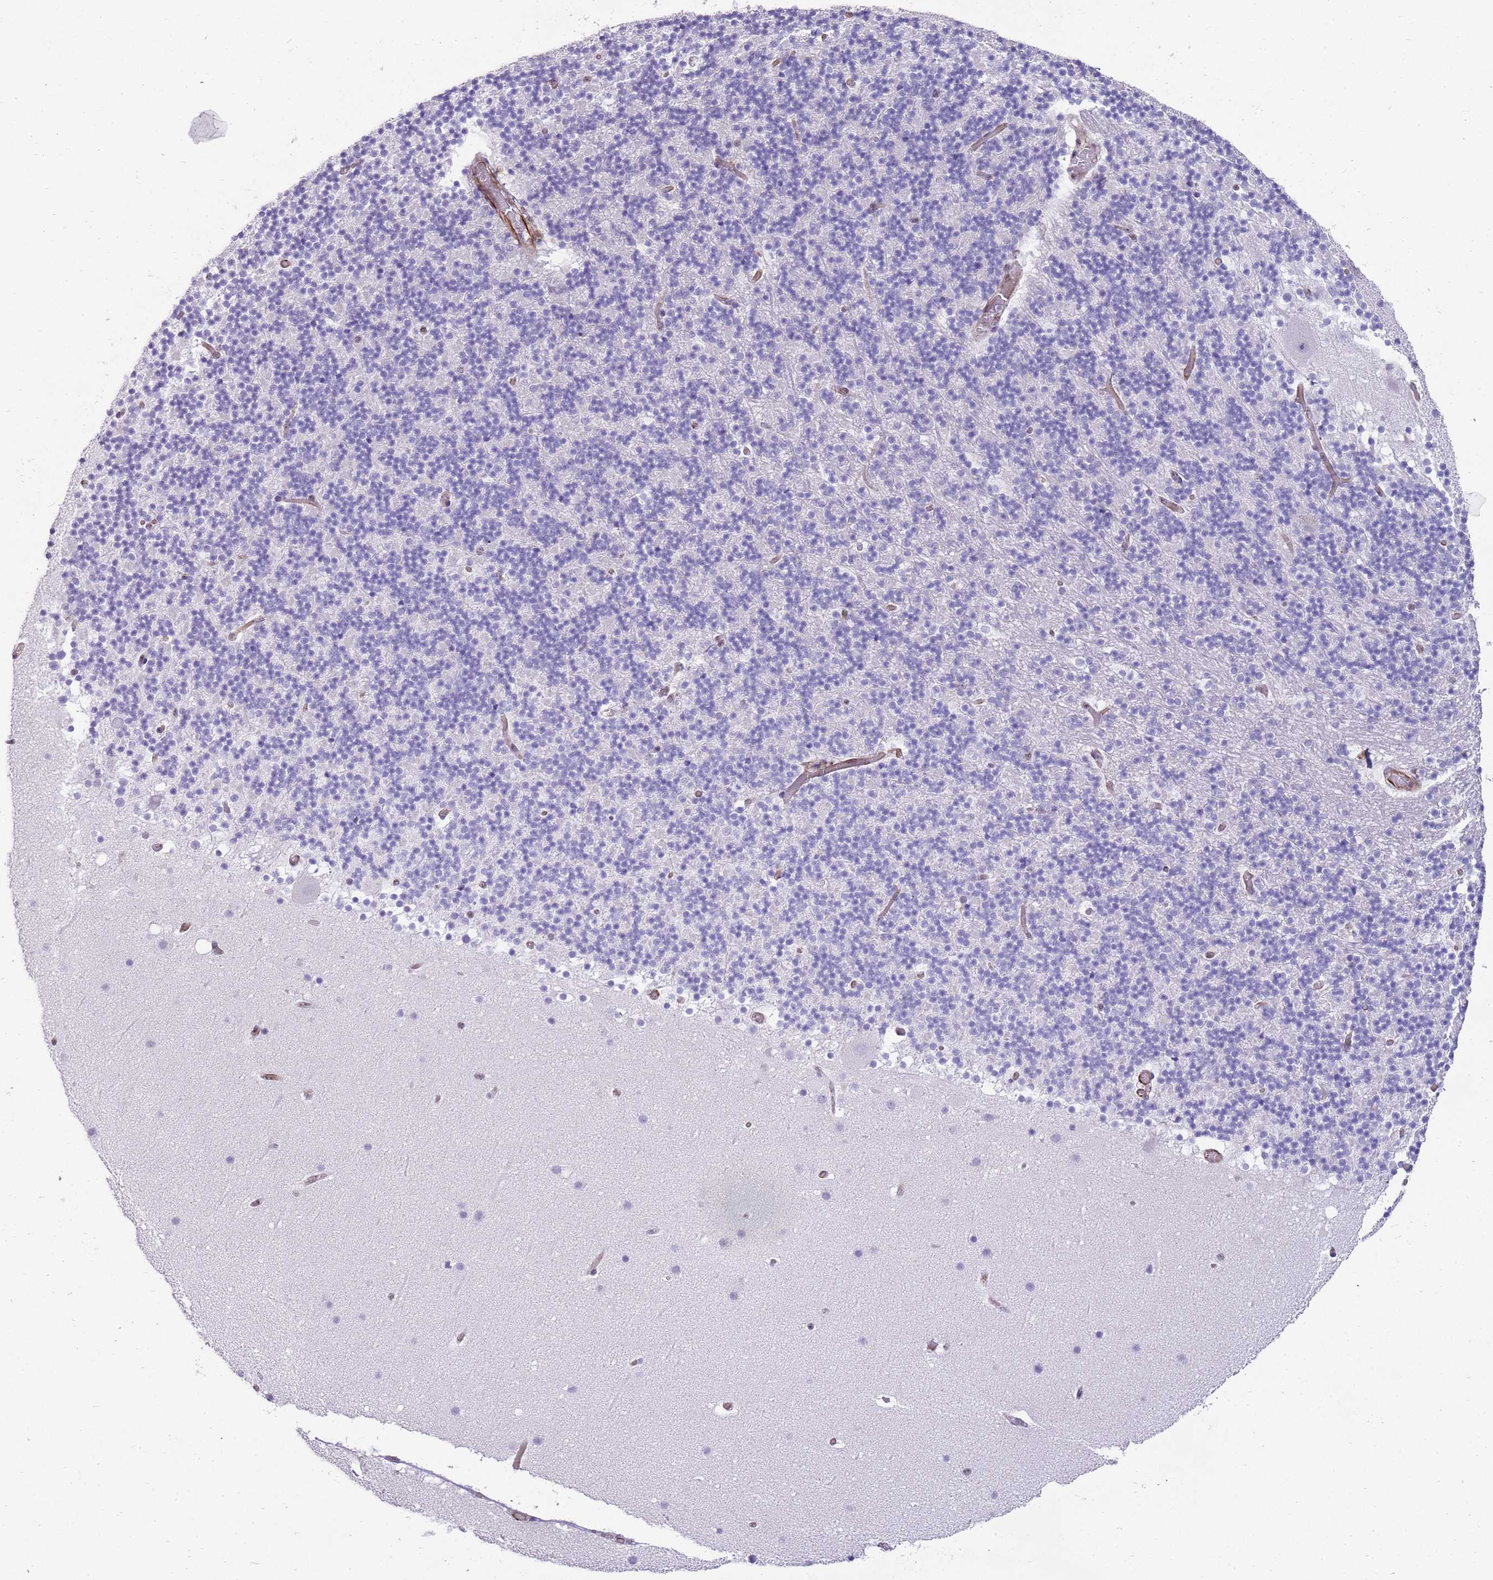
{"staining": {"intensity": "negative", "quantity": "none", "location": "none"}, "tissue": "cerebellum", "cell_type": "Cells in granular layer", "image_type": "normal", "snomed": [{"axis": "morphology", "description": "Normal tissue, NOS"}, {"axis": "topography", "description": "Cerebellum"}], "caption": "Immunohistochemical staining of normal human cerebellum displays no significant staining in cells in granular layer. The staining was performed using DAB (3,3'-diaminobenzidine) to visualize the protein expression in brown, while the nuclei were stained in blue with hematoxylin (Magnification: 20x).", "gene": "ENSG00000271254", "patient": {"sex": "male", "age": 57}}